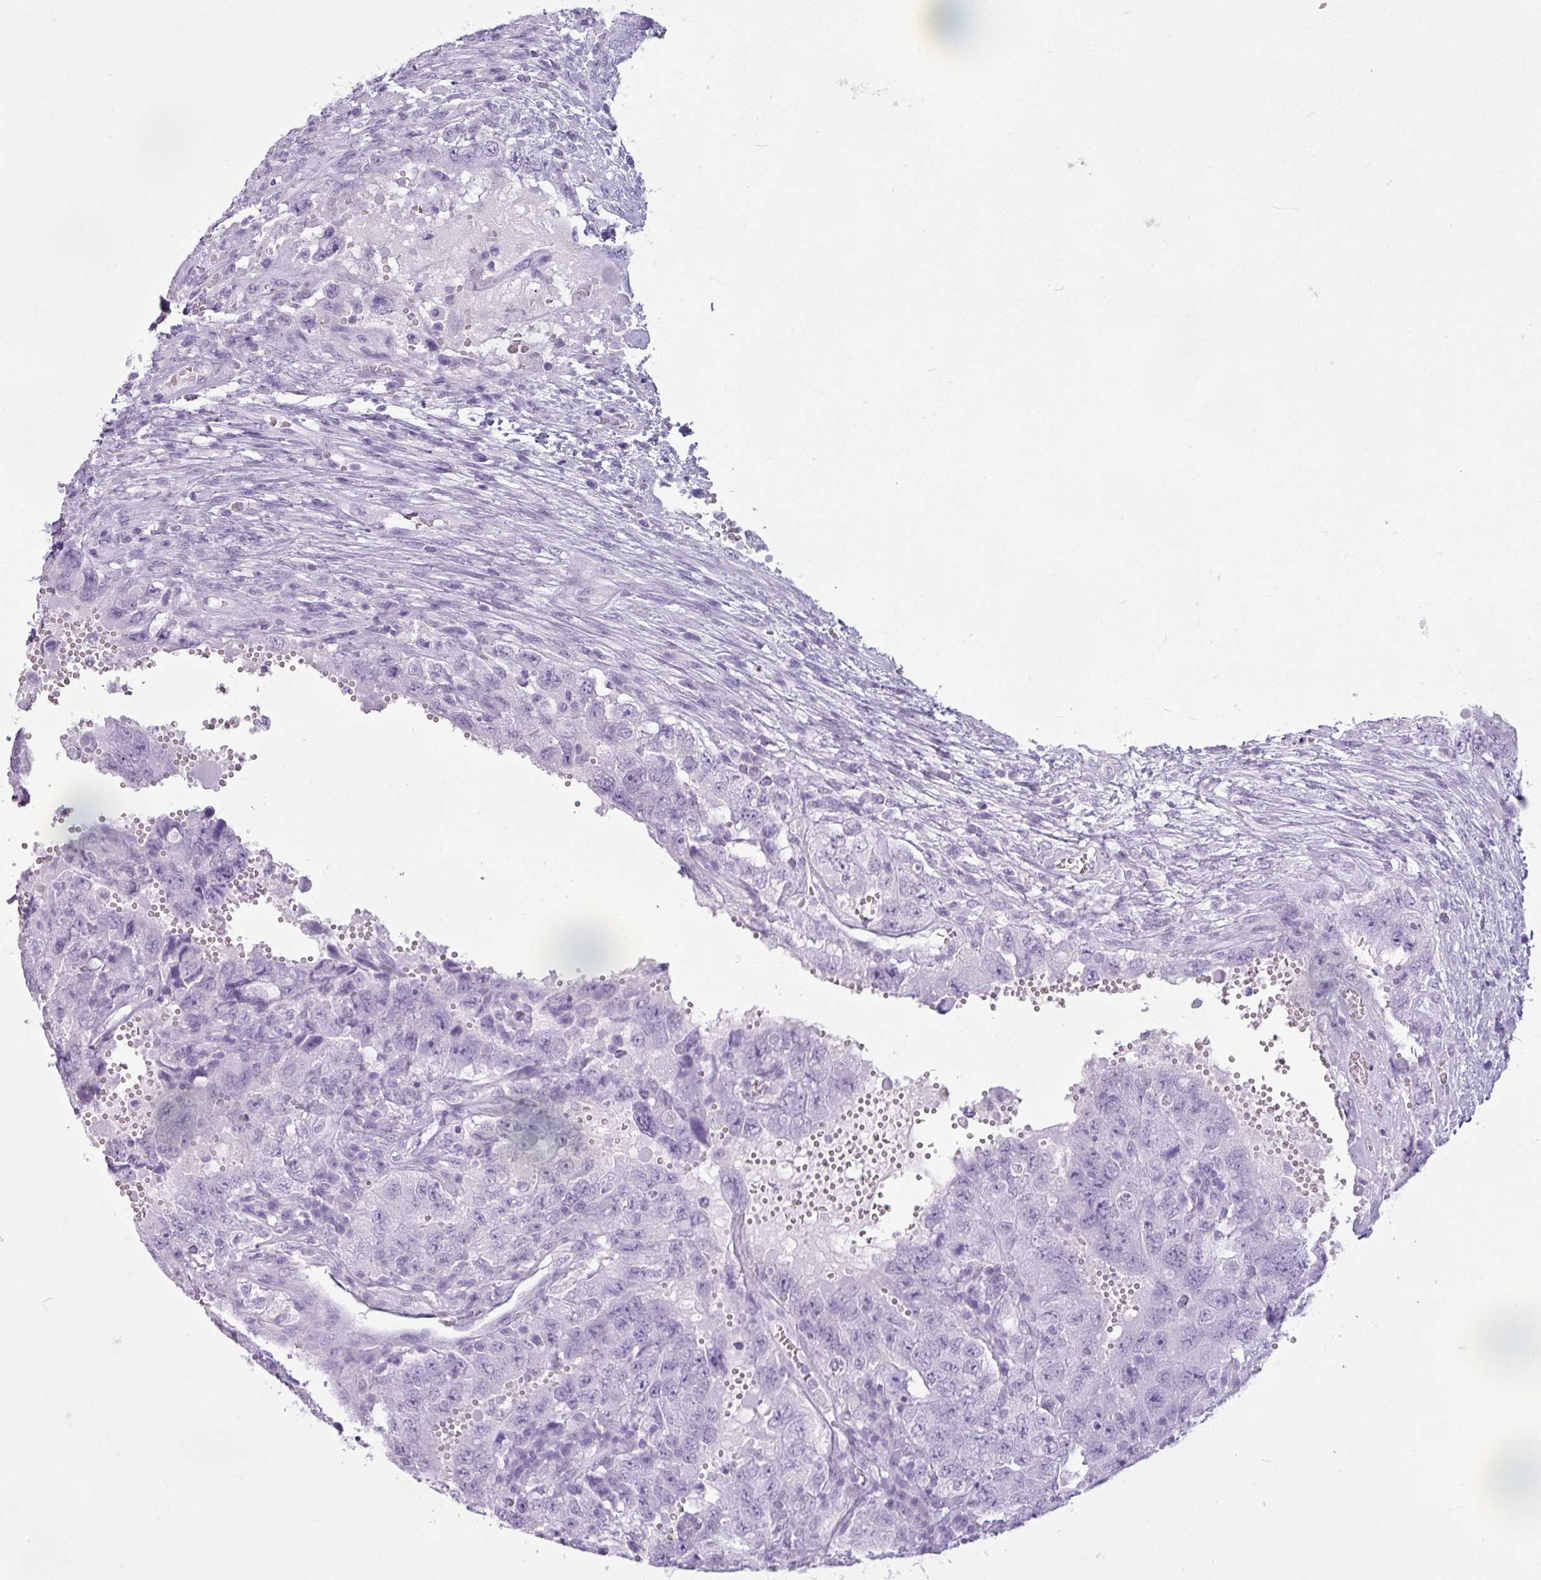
{"staining": {"intensity": "negative", "quantity": "none", "location": "none"}, "tissue": "testis cancer", "cell_type": "Tumor cells", "image_type": "cancer", "snomed": [{"axis": "morphology", "description": "Carcinoma, Embryonal, NOS"}, {"axis": "topography", "description": "Testis"}], "caption": "Immunohistochemical staining of human testis embryonal carcinoma reveals no significant staining in tumor cells. (DAB (3,3'-diaminobenzidine) IHC visualized using brightfield microscopy, high magnification).", "gene": "AMY1B", "patient": {"sex": "male", "age": 26}}